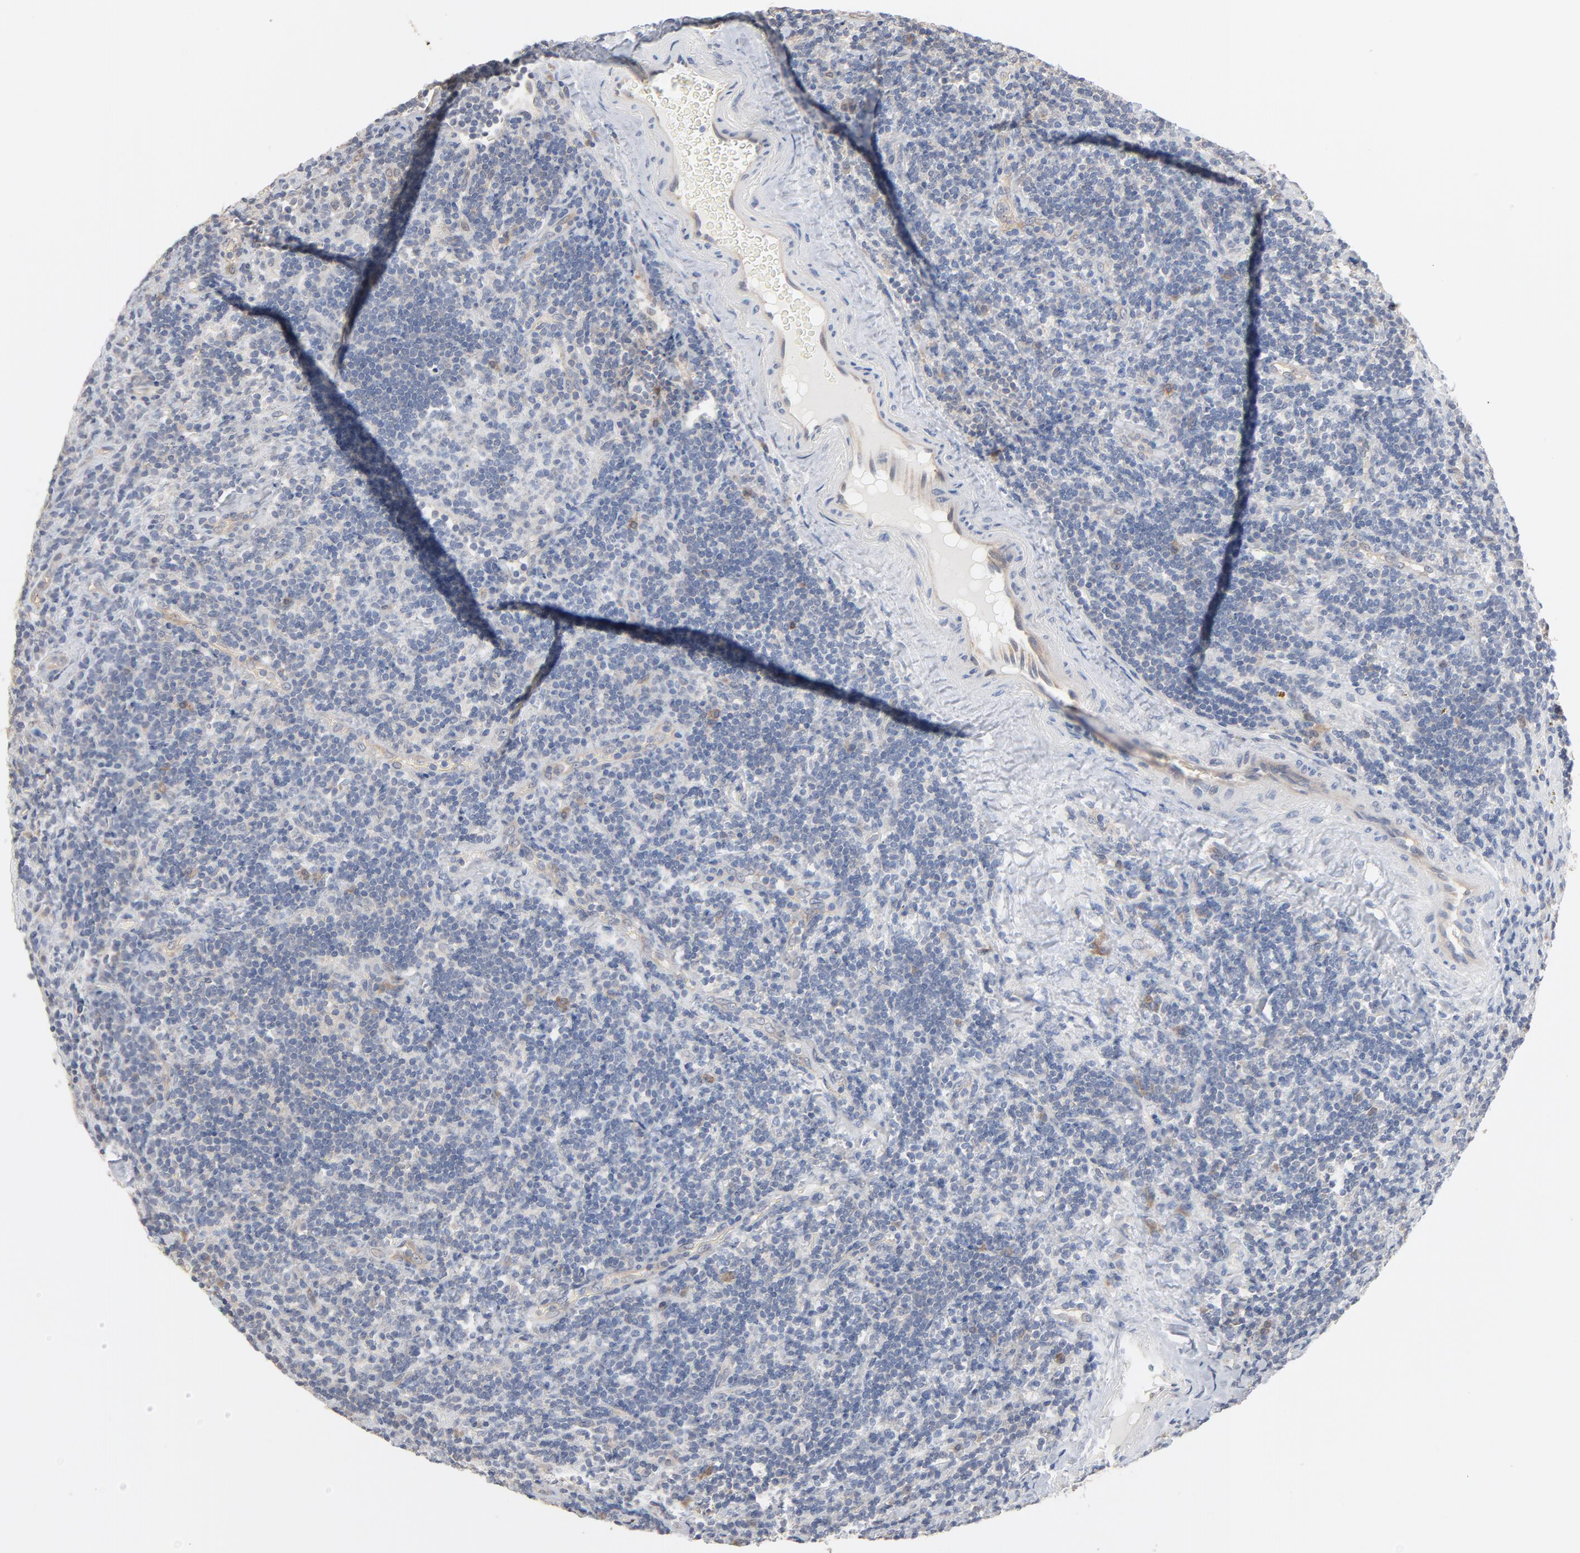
{"staining": {"intensity": "weak", "quantity": "<25%", "location": "cytoplasmic/membranous"}, "tissue": "lymphoma", "cell_type": "Tumor cells", "image_type": "cancer", "snomed": [{"axis": "morphology", "description": "Malignant lymphoma, non-Hodgkin's type, Low grade"}, {"axis": "topography", "description": "Lymph node"}], "caption": "Tumor cells show no significant protein expression in low-grade malignant lymphoma, non-Hodgkin's type.", "gene": "EPCAM", "patient": {"sex": "male", "age": 70}}